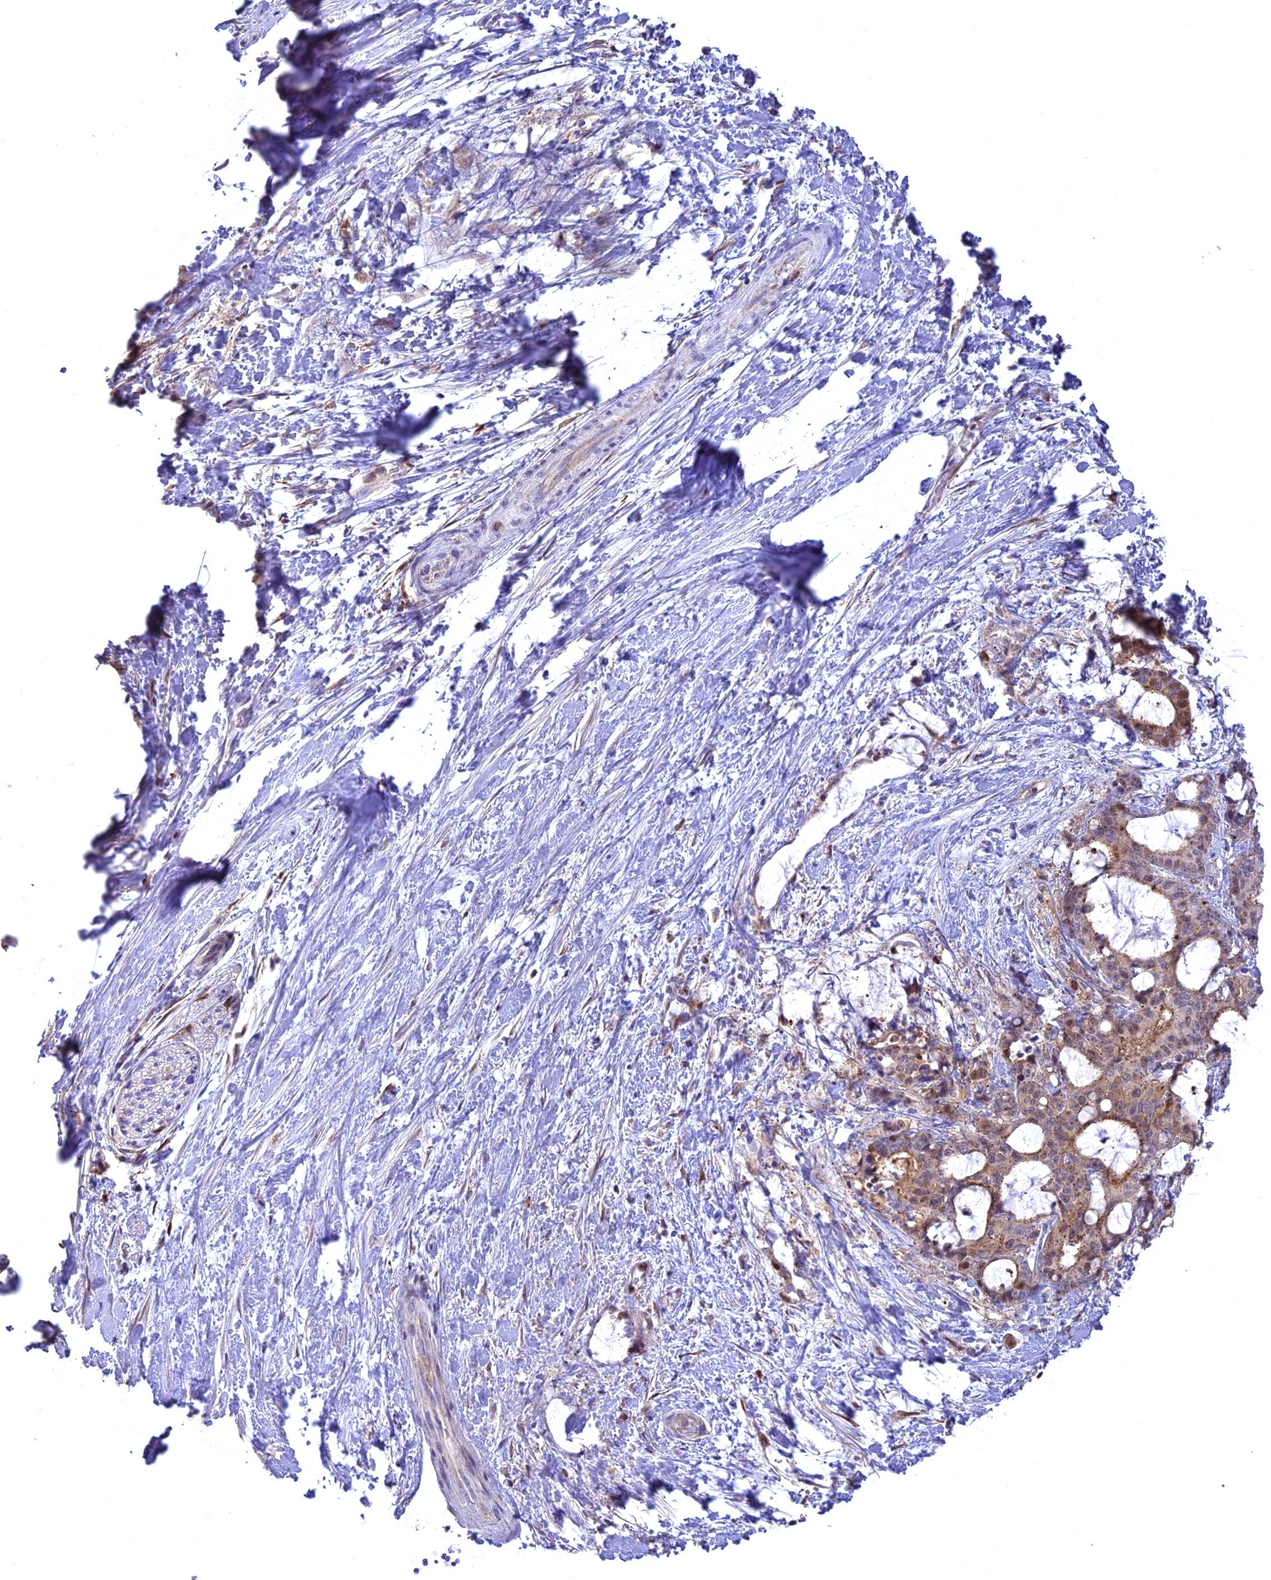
{"staining": {"intensity": "moderate", "quantity": "<25%", "location": "cytoplasmic/membranous,nuclear"}, "tissue": "liver cancer", "cell_type": "Tumor cells", "image_type": "cancer", "snomed": [{"axis": "morphology", "description": "Normal tissue, NOS"}, {"axis": "morphology", "description": "Cholangiocarcinoma"}, {"axis": "topography", "description": "Liver"}, {"axis": "topography", "description": "Peripheral nerve tissue"}], "caption": "Liver cholangiocarcinoma stained for a protein (brown) shows moderate cytoplasmic/membranous and nuclear positive expression in approximately <25% of tumor cells.", "gene": "CENPV", "patient": {"sex": "female", "age": 73}}